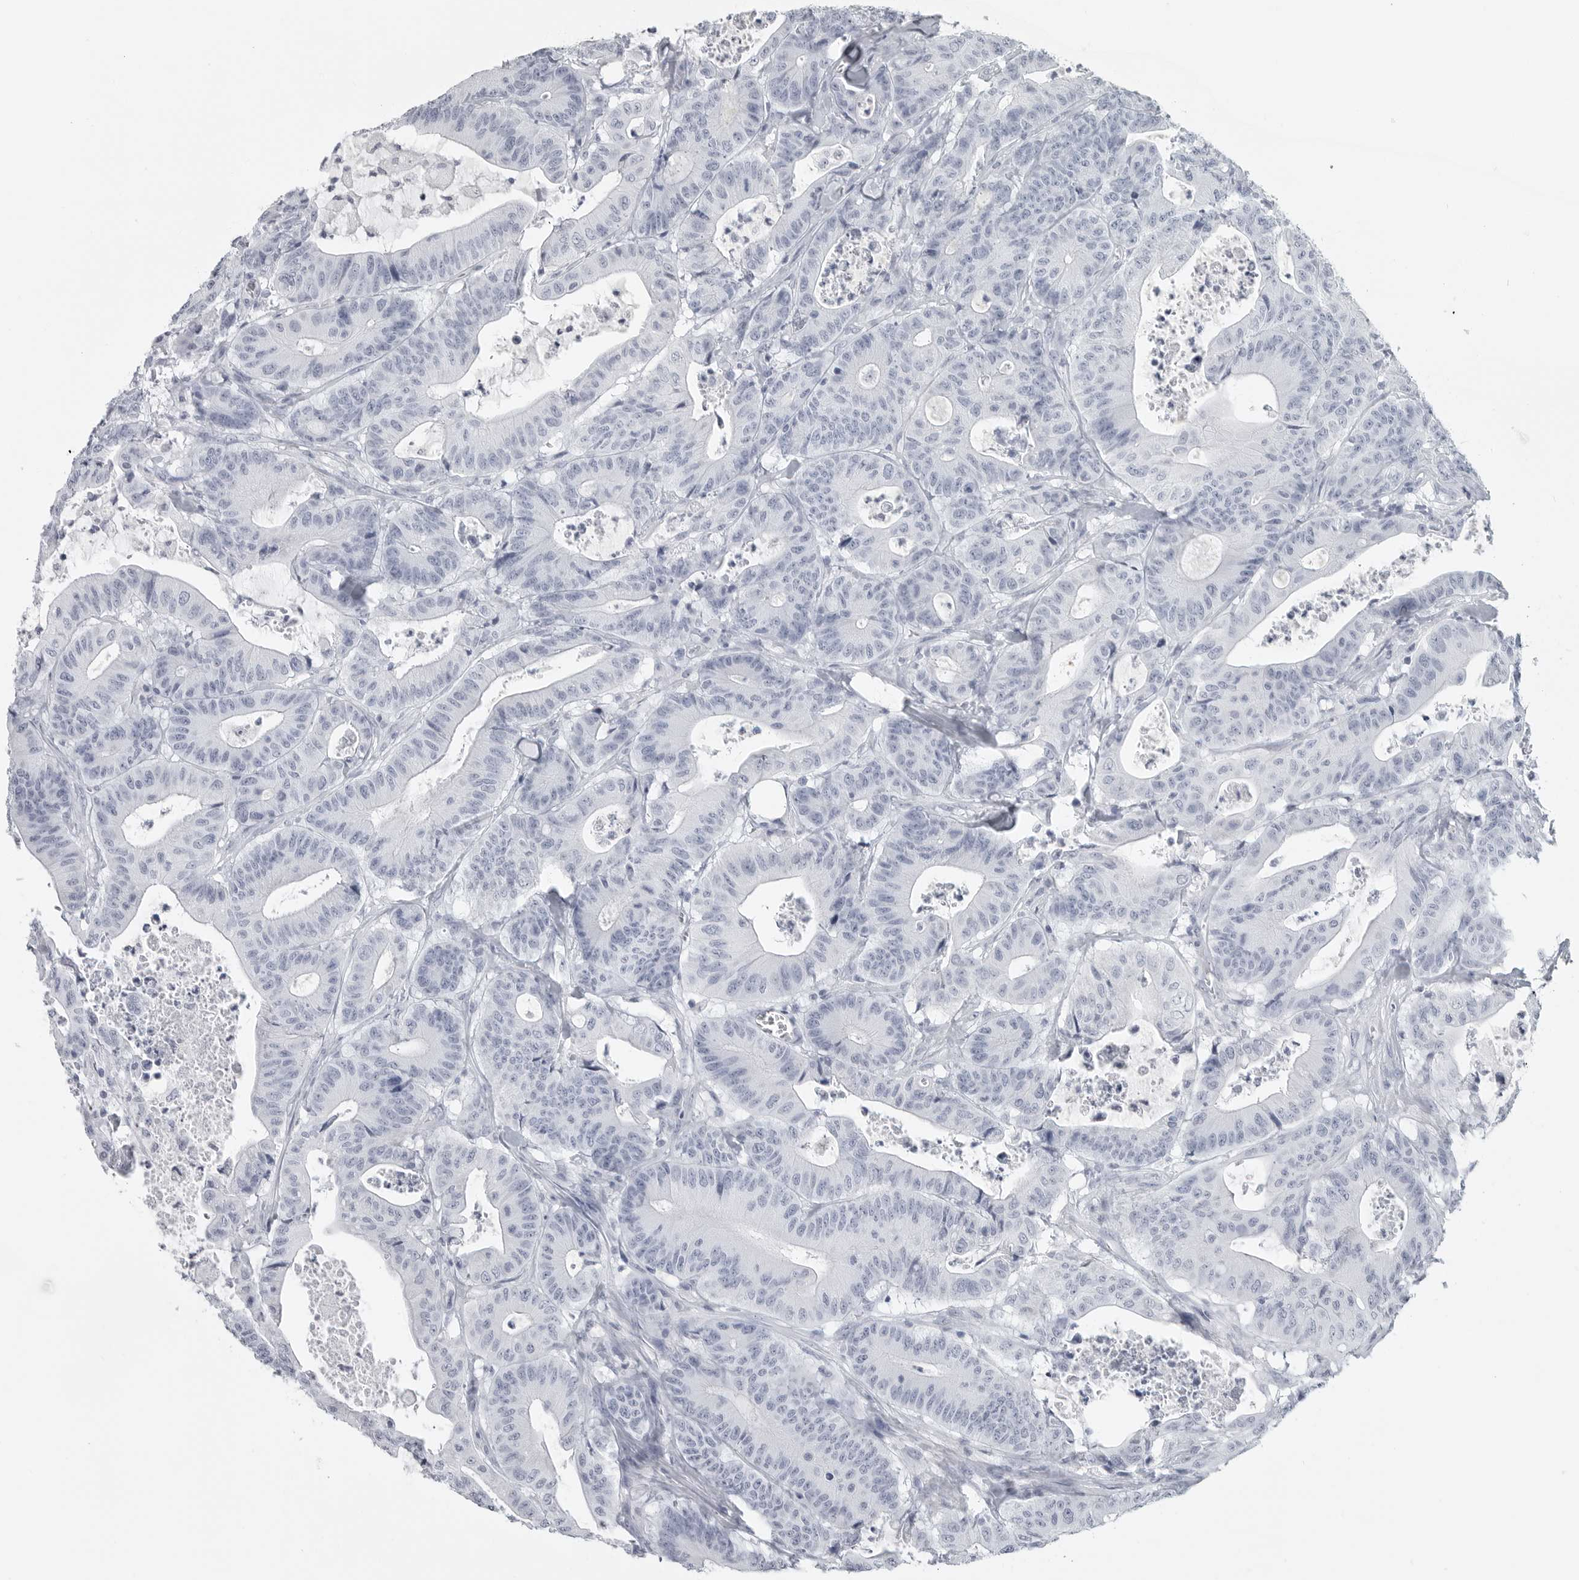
{"staining": {"intensity": "negative", "quantity": "none", "location": "none"}, "tissue": "colorectal cancer", "cell_type": "Tumor cells", "image_type": "cancer", "snomed": [{"axis": "morphology", "description": "Adenocarcinoma, NOS"}, {"axis": "topography", "description": "Colon"}], "caption": "Image shows no significant protein expression in tumor cells of colorectal cancer (adenocarcinoma).", "gene": "LY6D", "patient": {"sex": "female", "age": 84}}